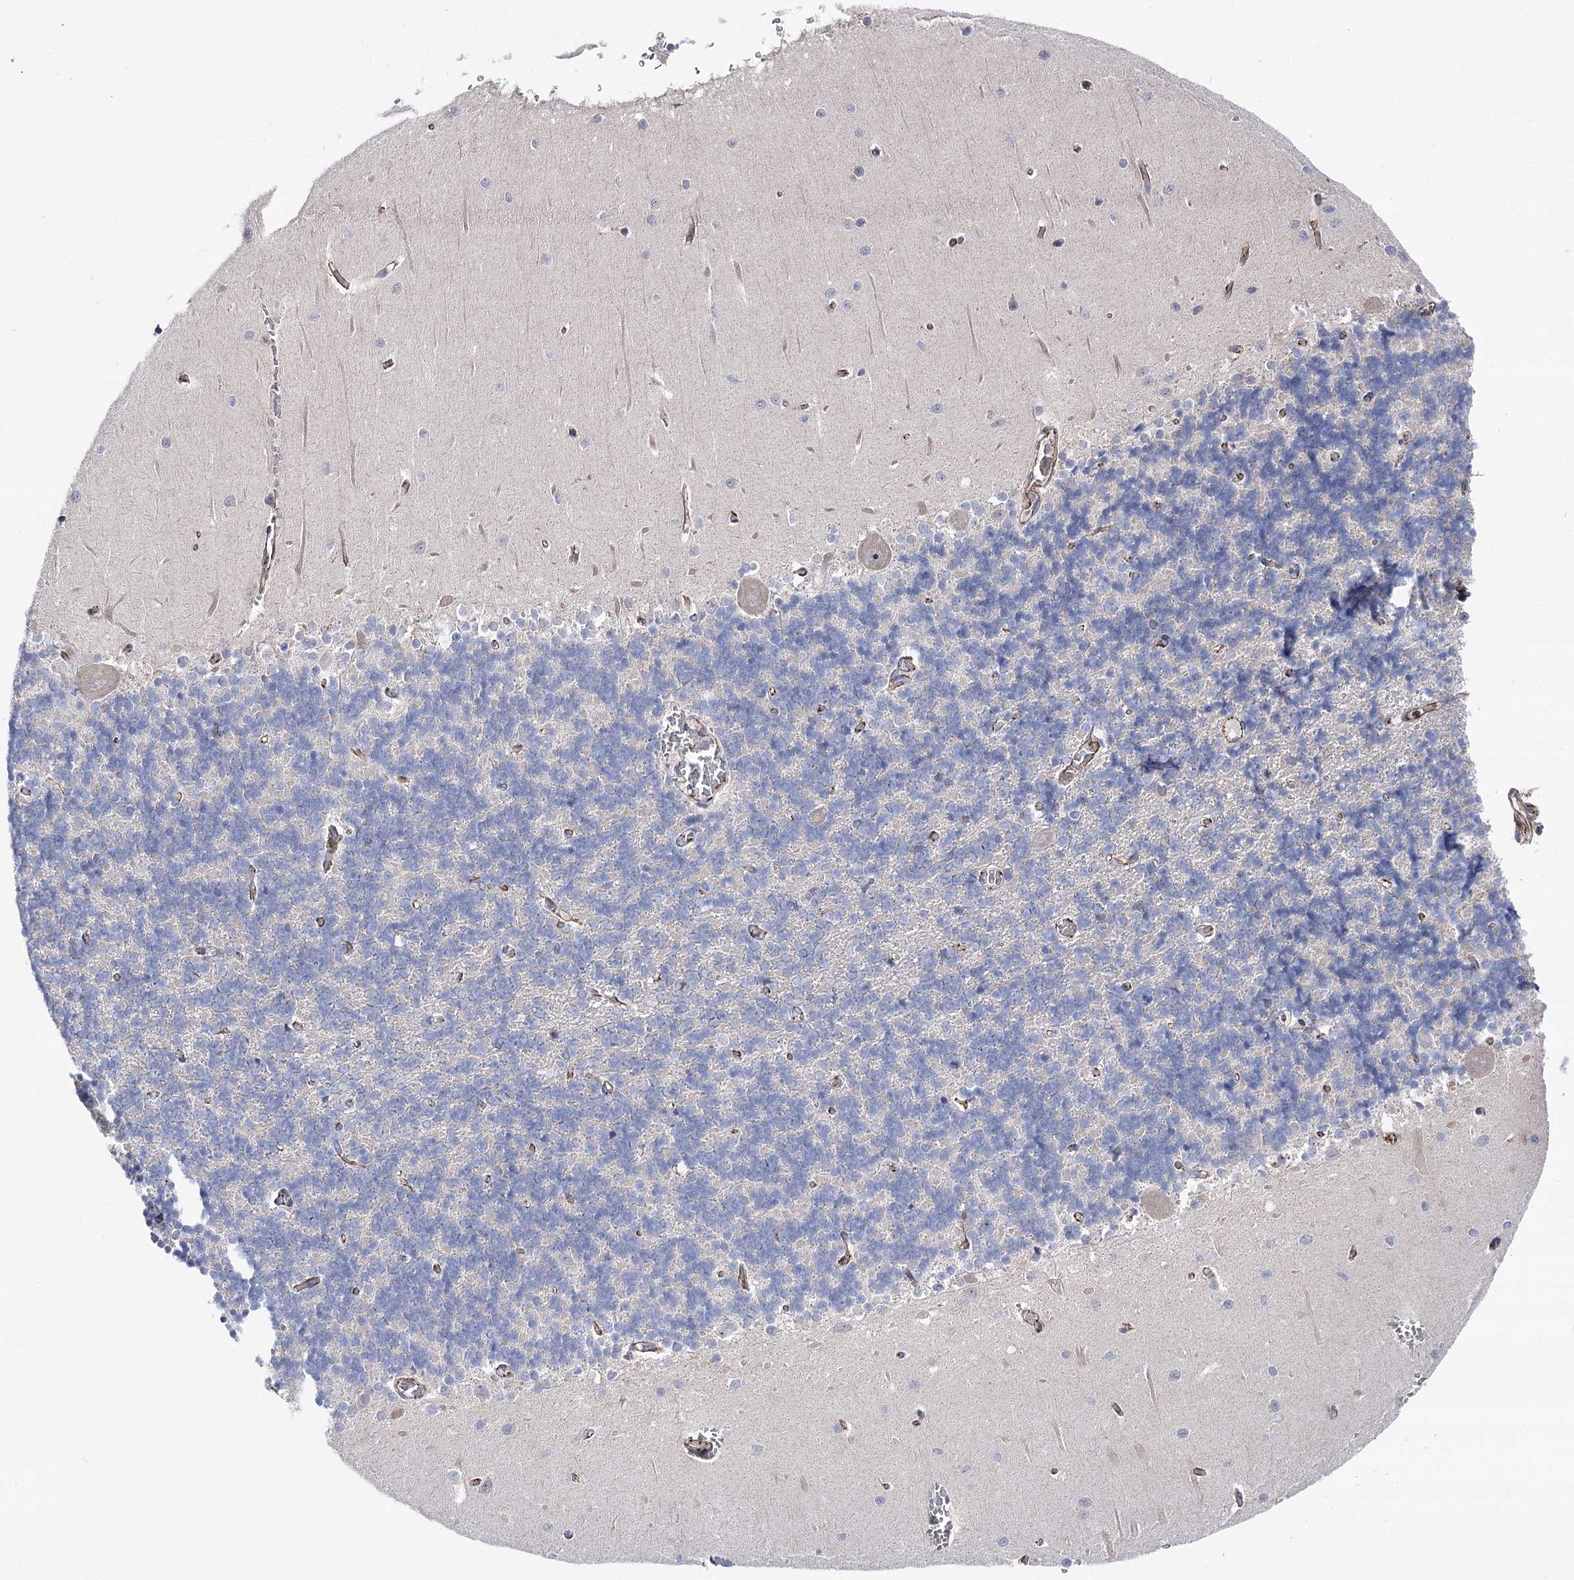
{"staining": {"intensity": "negative", "quantity": "none", "location": "none"}, "tissue": "cerebellum", "cell_type": "Cells in granular layer", "image_type": "normal", "snomed": [{"axis": "morphology", "description": "Normal tissue, NOS"}, {"axis": "topography", "description": "Cerebellum"}], "caption": "This photomicrograph is of normal cerebellum stained with immunohistochemistry (IHC) to label a protein in brown with the nuclei are counter-stained blue. There is no staining in cells in granular layer. Brightfield microscopy of immunohistochemistry stained with DAB (3,3'-diaminobenzidine) (brown) and hematoxylin (blue), captured at high magnification.", "gene": "NRAP", "patient": {"sex": "male", "age": 37}}